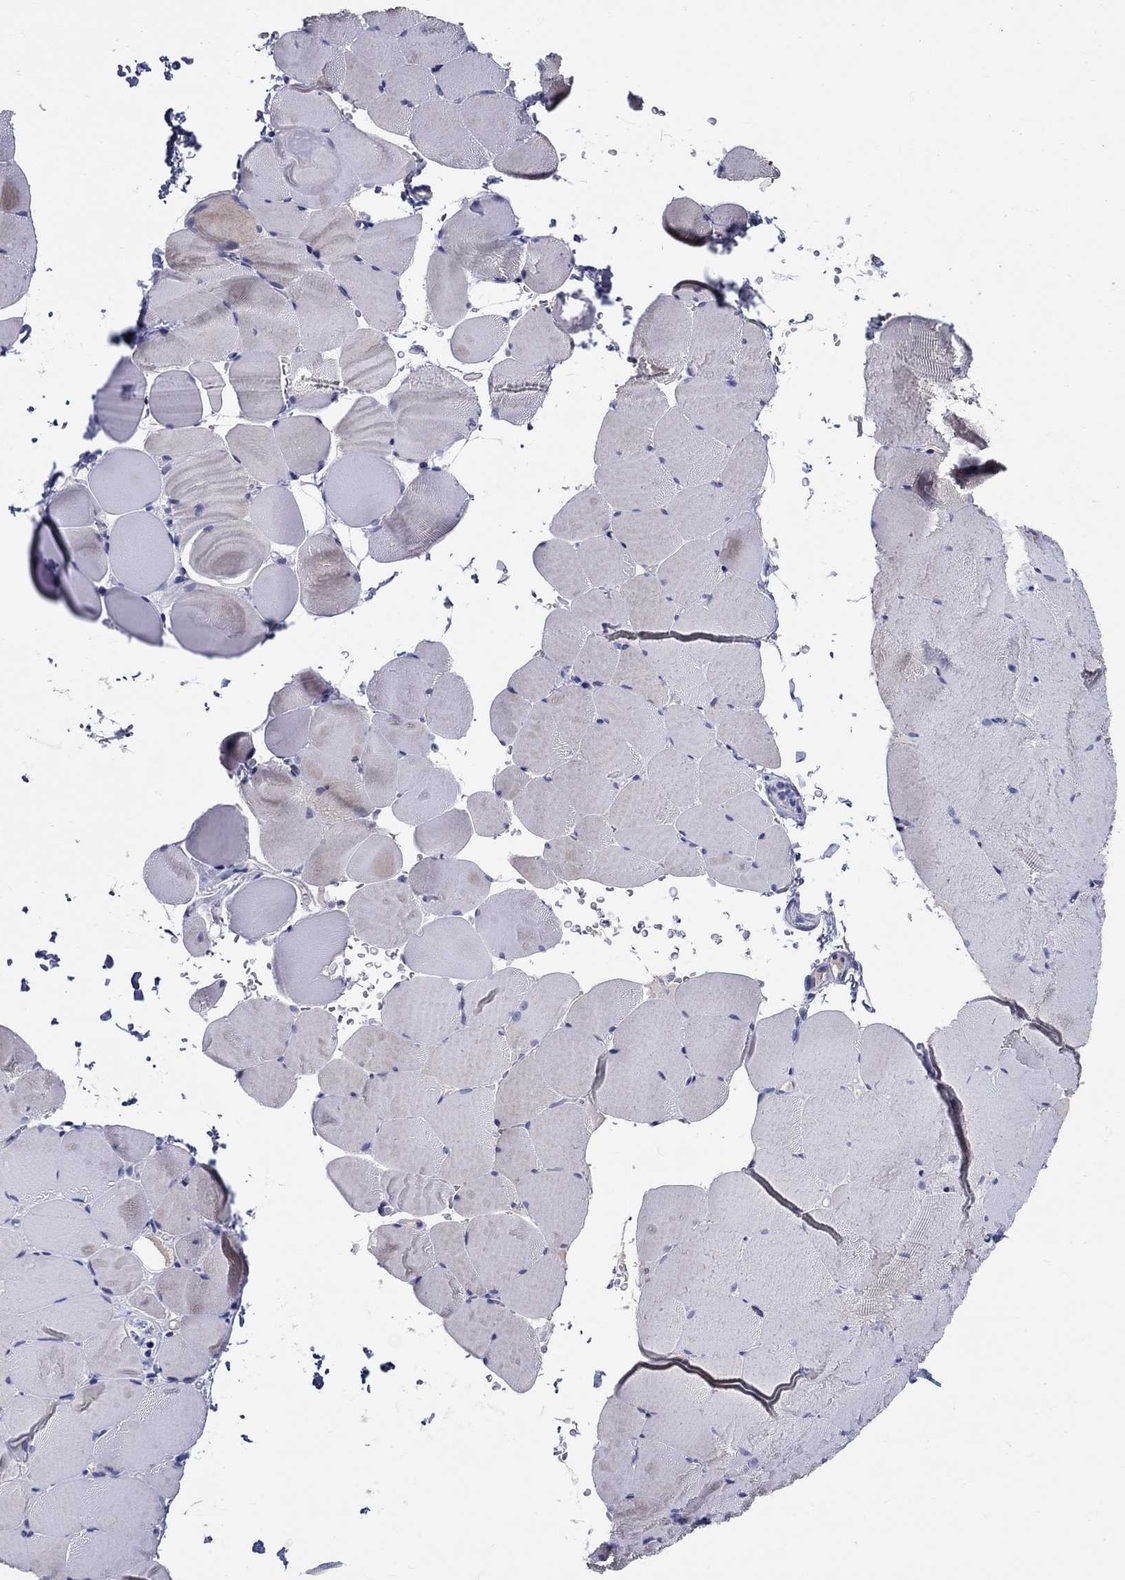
{"staining": {"intensity": "negative", "quantity": "none", "location": "none"}, "tissue": "skeletal muscle", "cell_type": "Myocytes", "image_type": "normal", "snomed": [{"axis": "morphology", "description": "Normal tissue, NOS"}, {"axis": "topography", "description": "Skeletal muscle"}], "caption": "Immunohistochemical staining of benign skeletal muscle exhibits no significant positivity in myocytes. (DAB immunohistochemistry (IHC) with hematoxylin counter stain).", "gene": "CRYGA", "patient": {"sex": "female", "age": 37}}